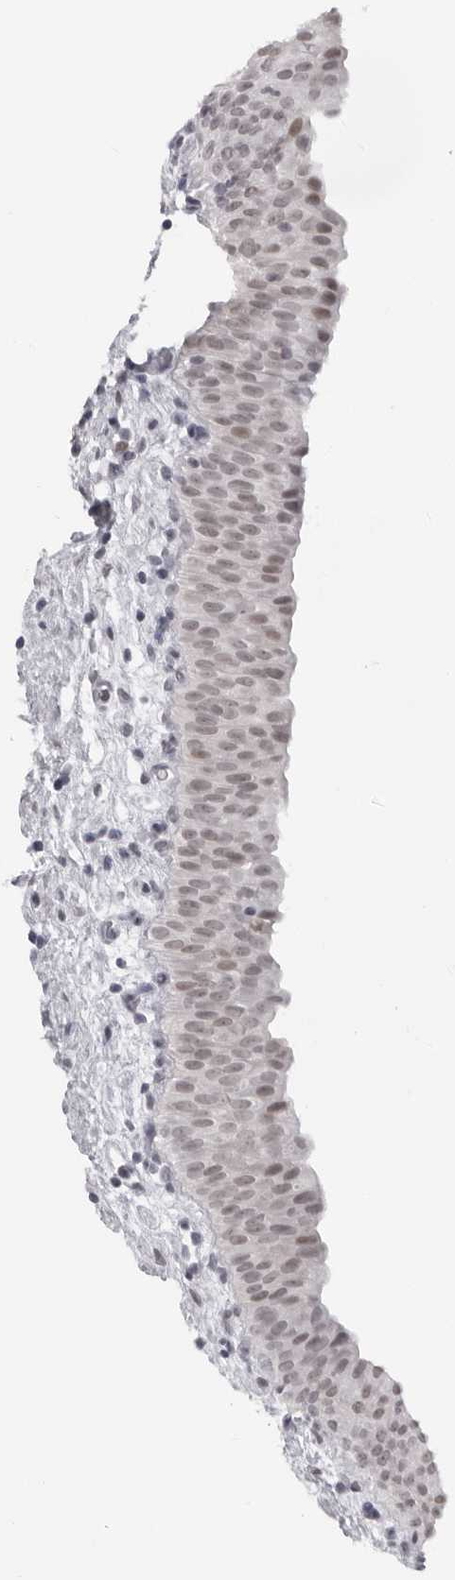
{"staining": {"intensity": "moderate", "quantity": ">75%", "location": "nuclear"}, "tissue": "urinary bladder", "cell_type": "Urothelial cells", "image_type": "normal", "snomed": [{"axis": "morphology", "description": "Normal tissue, NOS"}, {"axis": "topography", "description": "Urinary bladder"}], "caption": "The immunohistochemical stain labels moderate nuclear staining in urothelial cells of normal urinary bladder. (Brightfield microscopy of DAB IHC at high magnification).", "gene": "ESPN", "patient": {"sex": "male", "age": 82}}